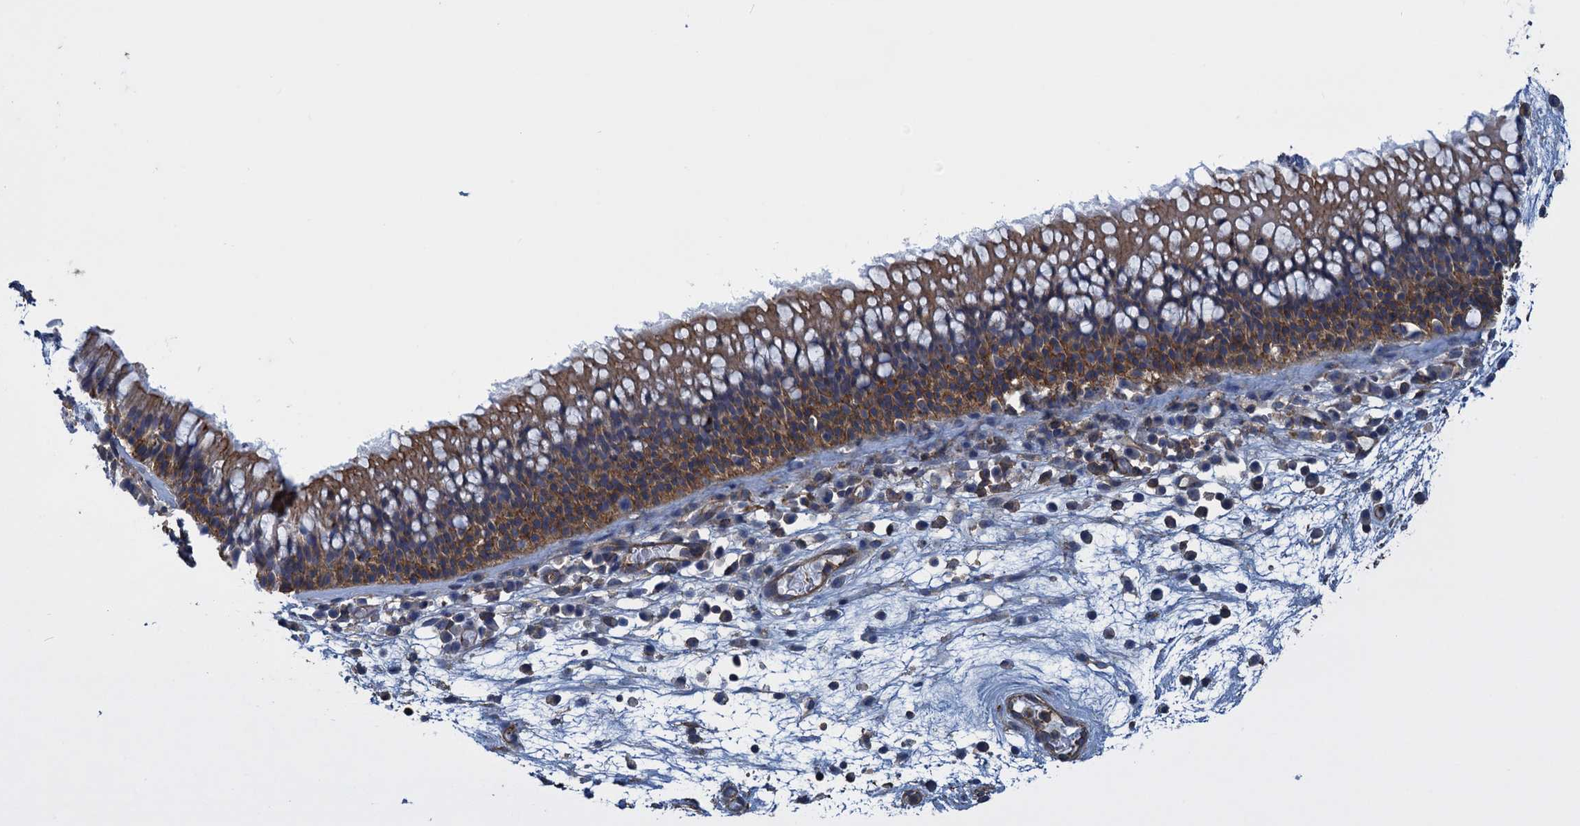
{"staining": {"intensity": "moderate", "quantity": ">75%", "location": "cytoplasmic/membranous"}, "tissue": "nasopharynx", "cell_type": "Respiratory epithelial cells", "image_type": "normal", "snomed": [{"axis": "morphology", "description": "Normal tissue, NOS"}, {"axis": "morphology", "description": "Inflammation, NOS"}, {"axis": "morphology", "description": "Malignant melanoma, Metastatic site"}, {"axis": "topography", "description": "Nasopharynx"}], "caption": "Respiratory epithelial cells show medium levels of moderate cytoplasmic/membranous positivity in approximately >75% of cells in unremarkable nasopharynx. (DAB = brown stain, brightfield microscopy at high magnification).", "gene": "PROSER2", "patient": {"sex": "male", "age": 70}}